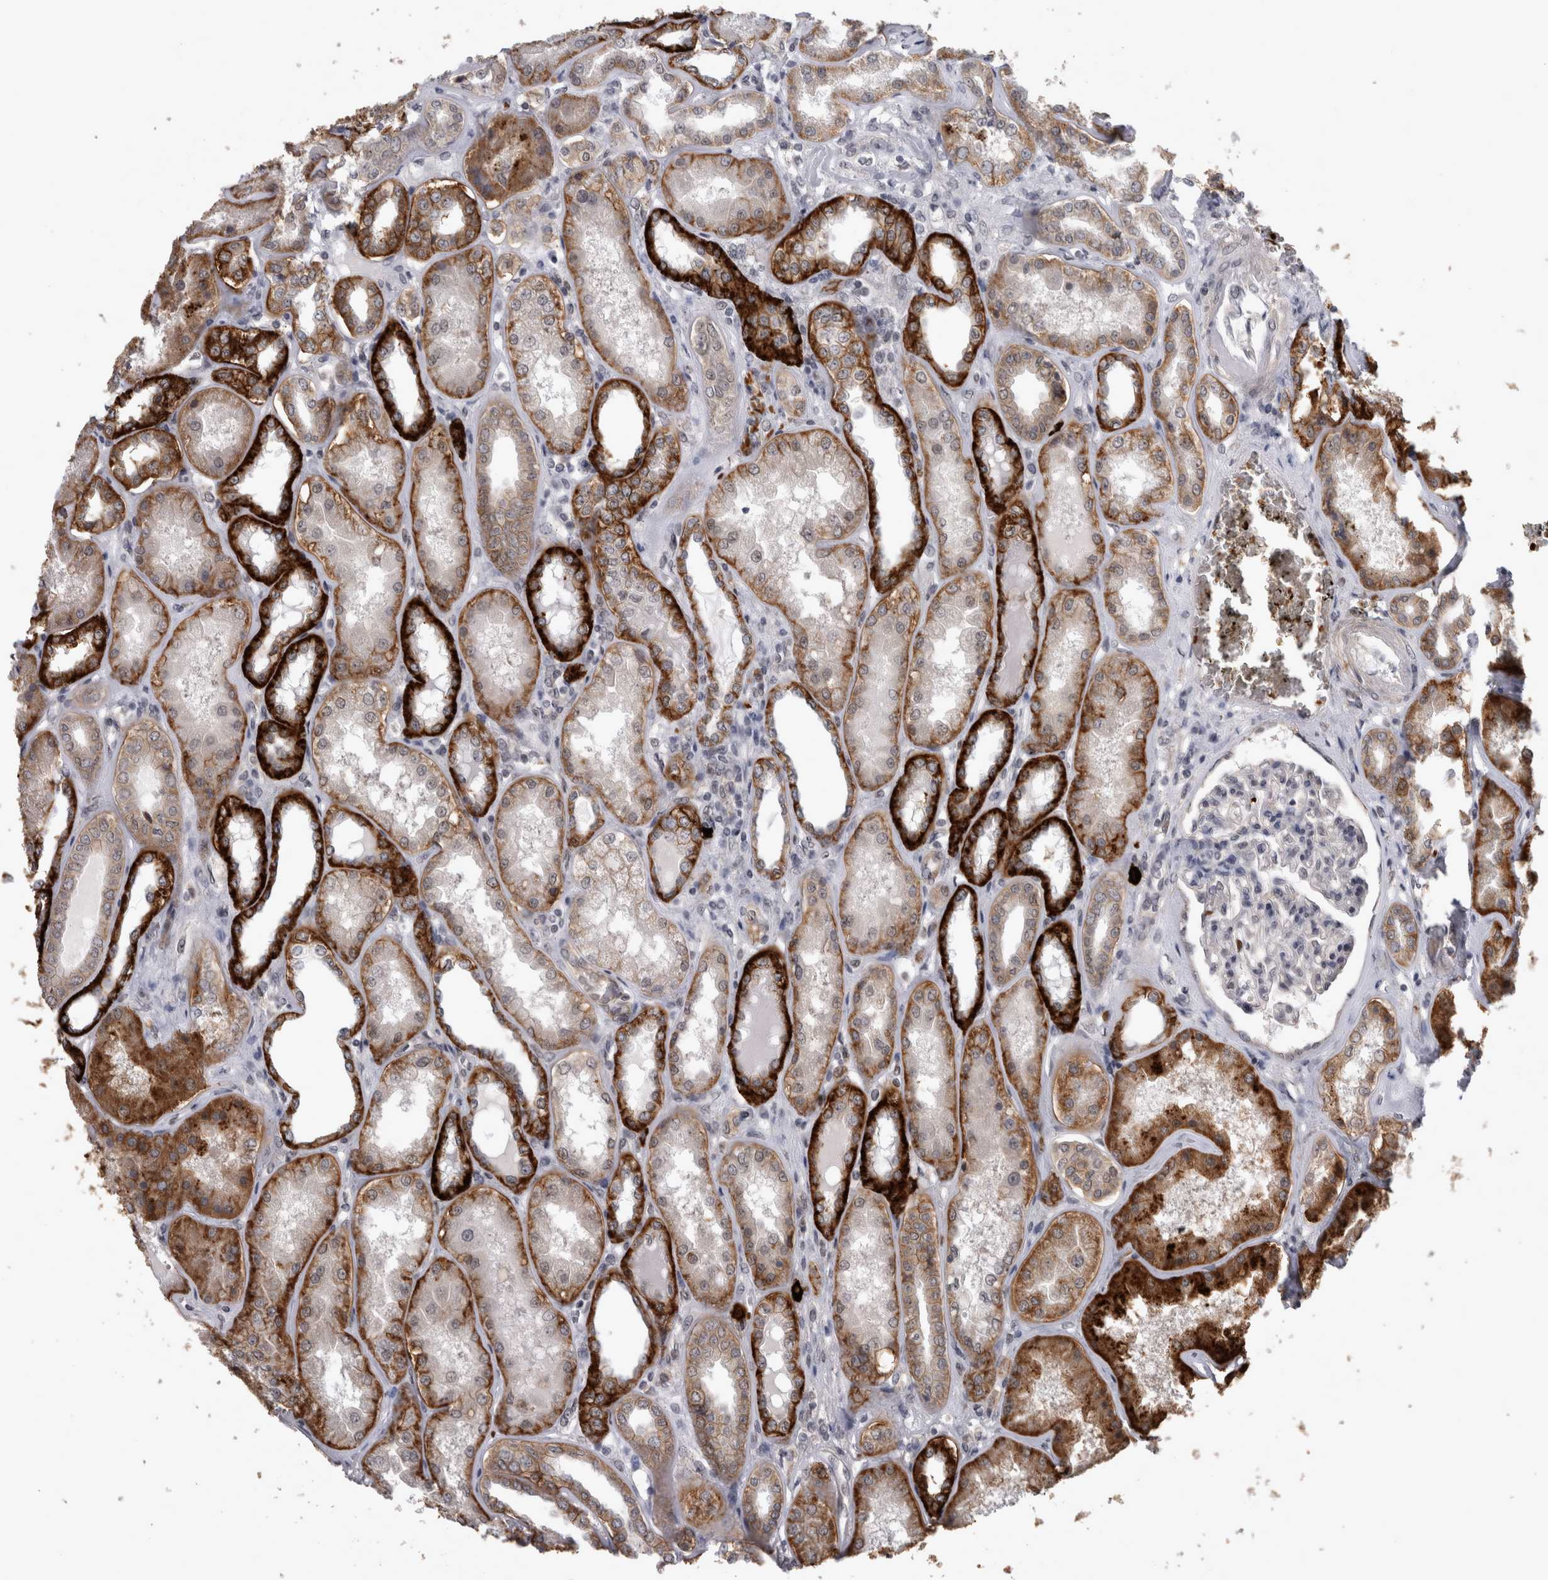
{"staining": {"intensity": "negative", "quantity": "none", "location": "none"}, "tissue": "kidney", "cell_type": "Cells in glomeruli", "image_type": "normal", "snomed": [{"axis": "morphology", "description": "Normal tissue, NOS"}, {"axis": "topography", "description": "Kidney"}], "caption": "Immunohistochemistry histopathology image of benign kidney: human kidney stained with DAB (3,3'-diaminobenzidine) reveals no significant protein staining in cells in glomeruli. (Stains: DAB immunohistochemistry with hematoxylin counter stain, Microscopy: brightfield microscopy at high magnification).", "gene": "PEBP4", "patient": {"sex": "female", "age": 56}}